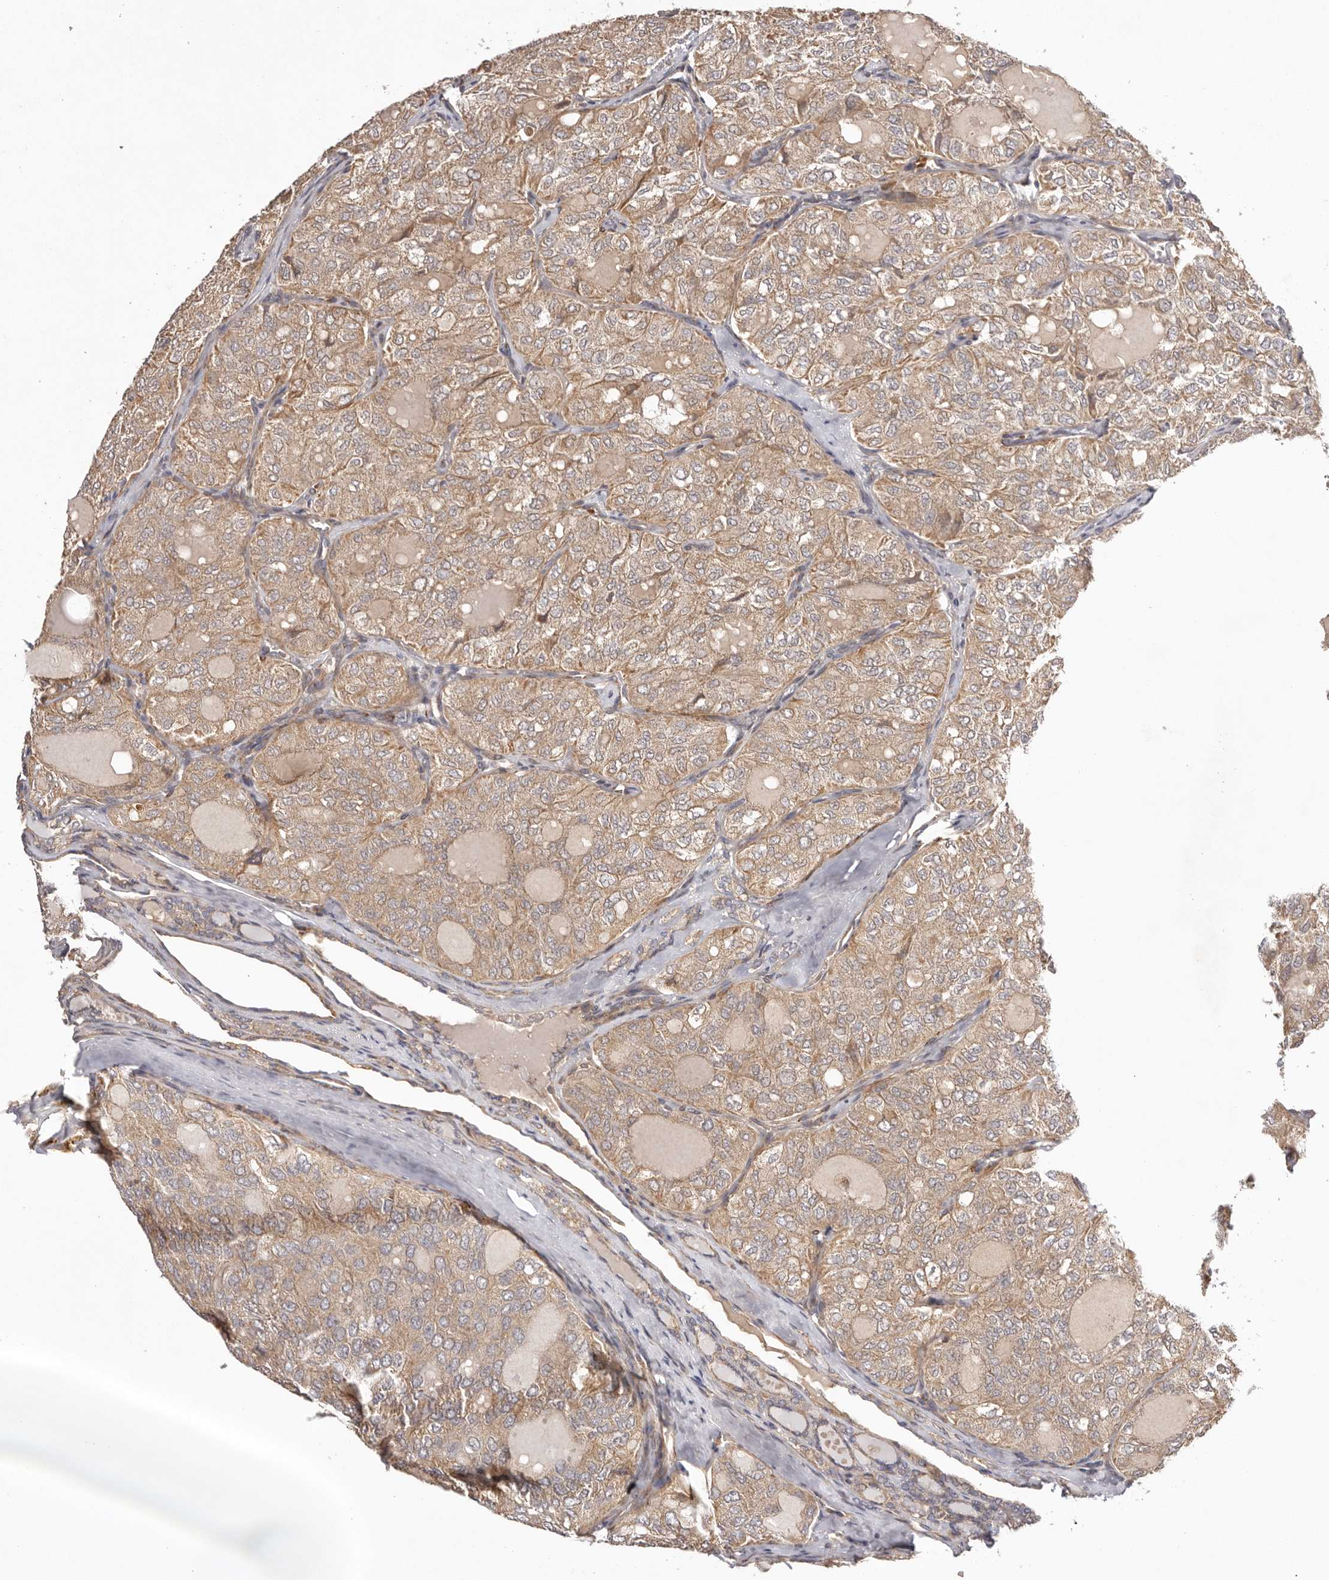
{"staining": {"intensity": "moderate", "quantity": ">75%", "location": "cytoplasmic/membranous"}, "tissue": "thyroid cancer", "cell_type": "Tumor cells", "image_type": "cancer", "snomed": [{"axis": "morphology", "description": "Follicular adenoma carcinoma, NOS"}, {"axis": "topography", "description": "Thyroid gland"}], "caption": "Immunohistochemical staining of human thyroid cancer displays medium levels of moderate cytoplasmic/membranous protein expression in approximately >75% of tumor cells. The staining is performed using DAB brown chromogen to label protein expression. The nuclei are counter-stained blue using hematoxylin.", "gene": "UBR2", "patient": {"sex": "male", "age": 75}}